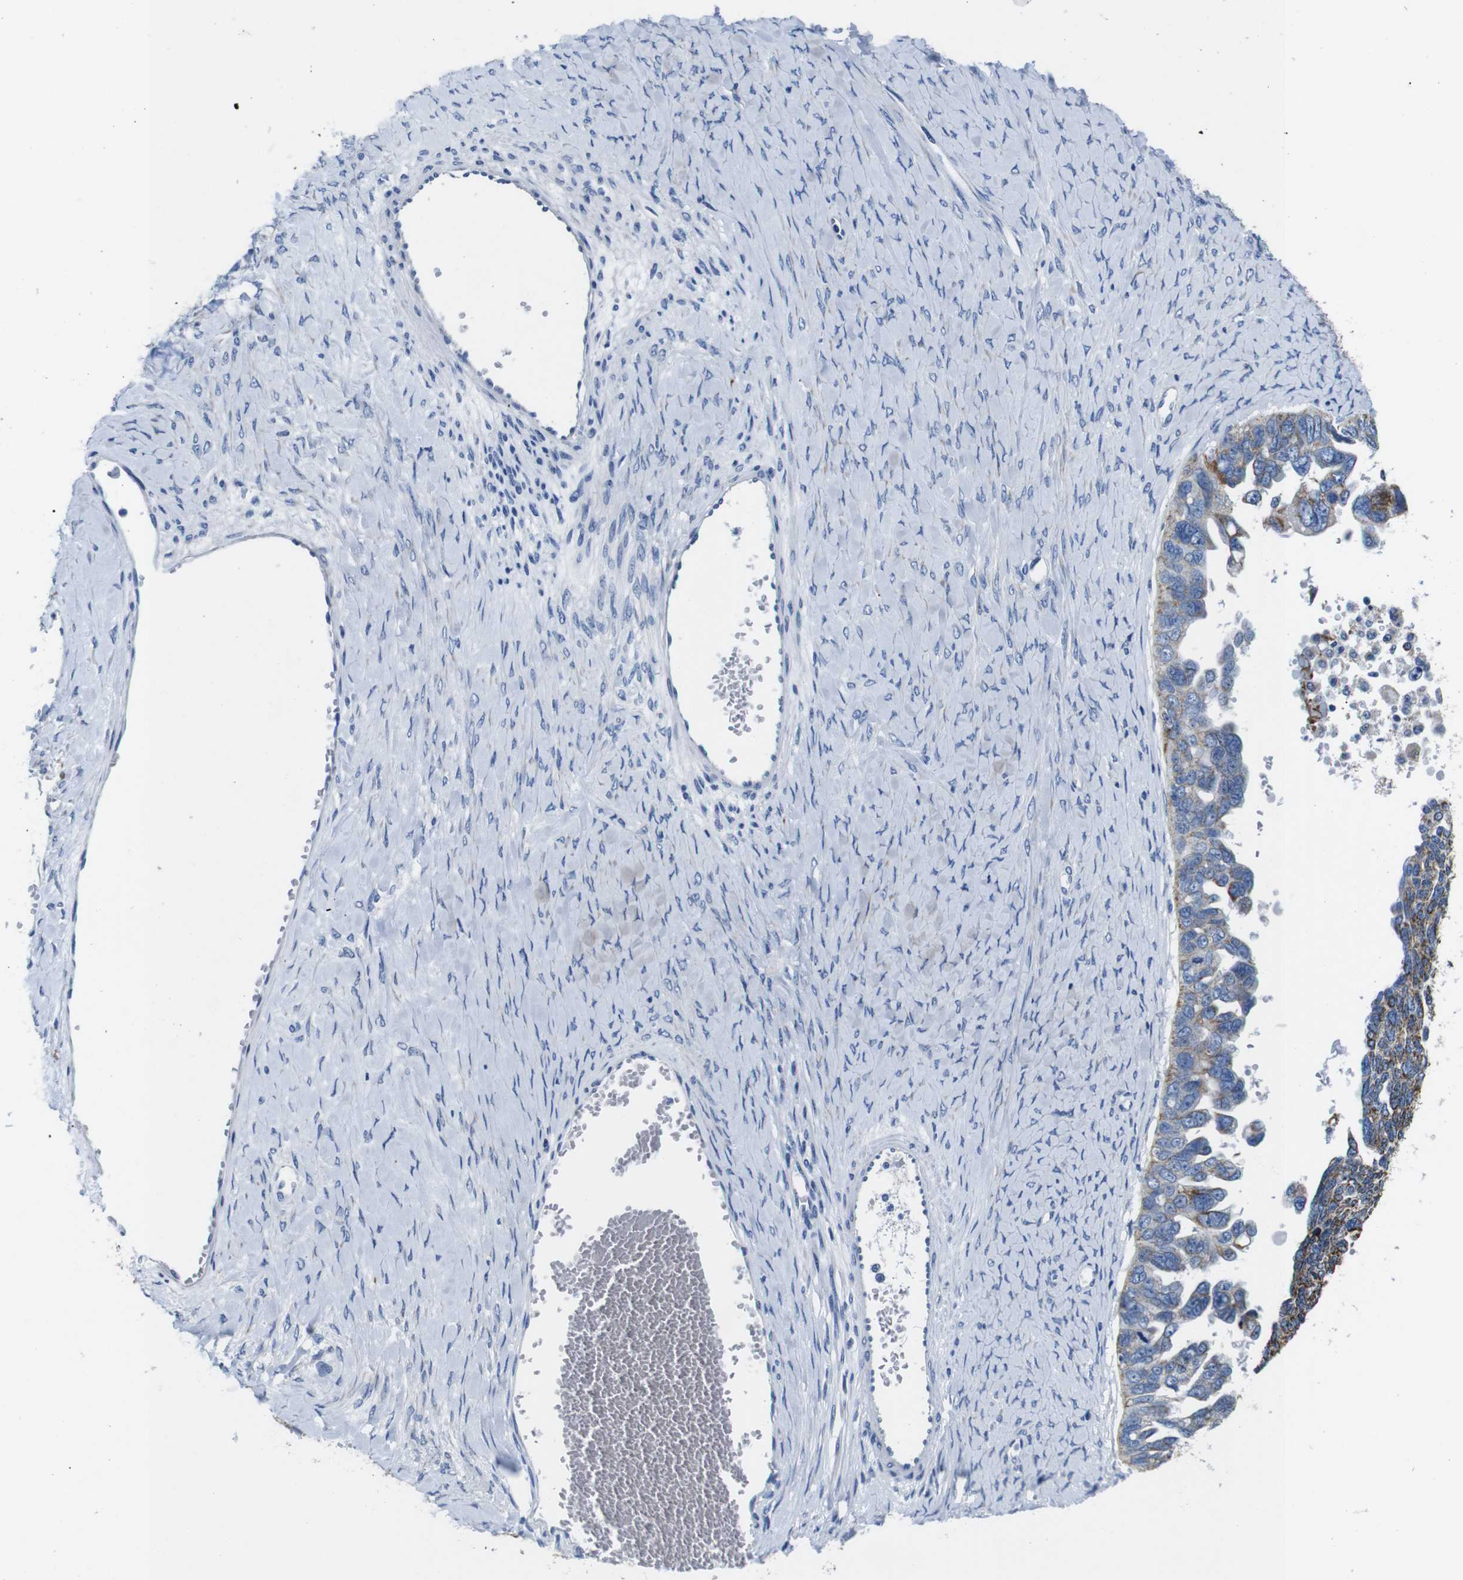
{"staining": {"intensity": "moderate", "quantity": "25%-75%", "location": "cytoplasmic/membranous"}, "tissue": "ovarian cancer", "cell_type": "Tumor cells", "image_type": "cancer", "snomed": [{"axis": "morphology", "description": "Cystadenocarcinoma, serous, NOS"}, {"axis": "topography", "description": "Ovary"}], "caption": "A micrograph of human ovarian cancer (serous cystadenocarcinoma) stained for a protein demonstrates moderate cytoplasmic/membranous brown staining in tumor cells.", "gene": "SNX19", "patient": {"sex": "female", "age": 79}}